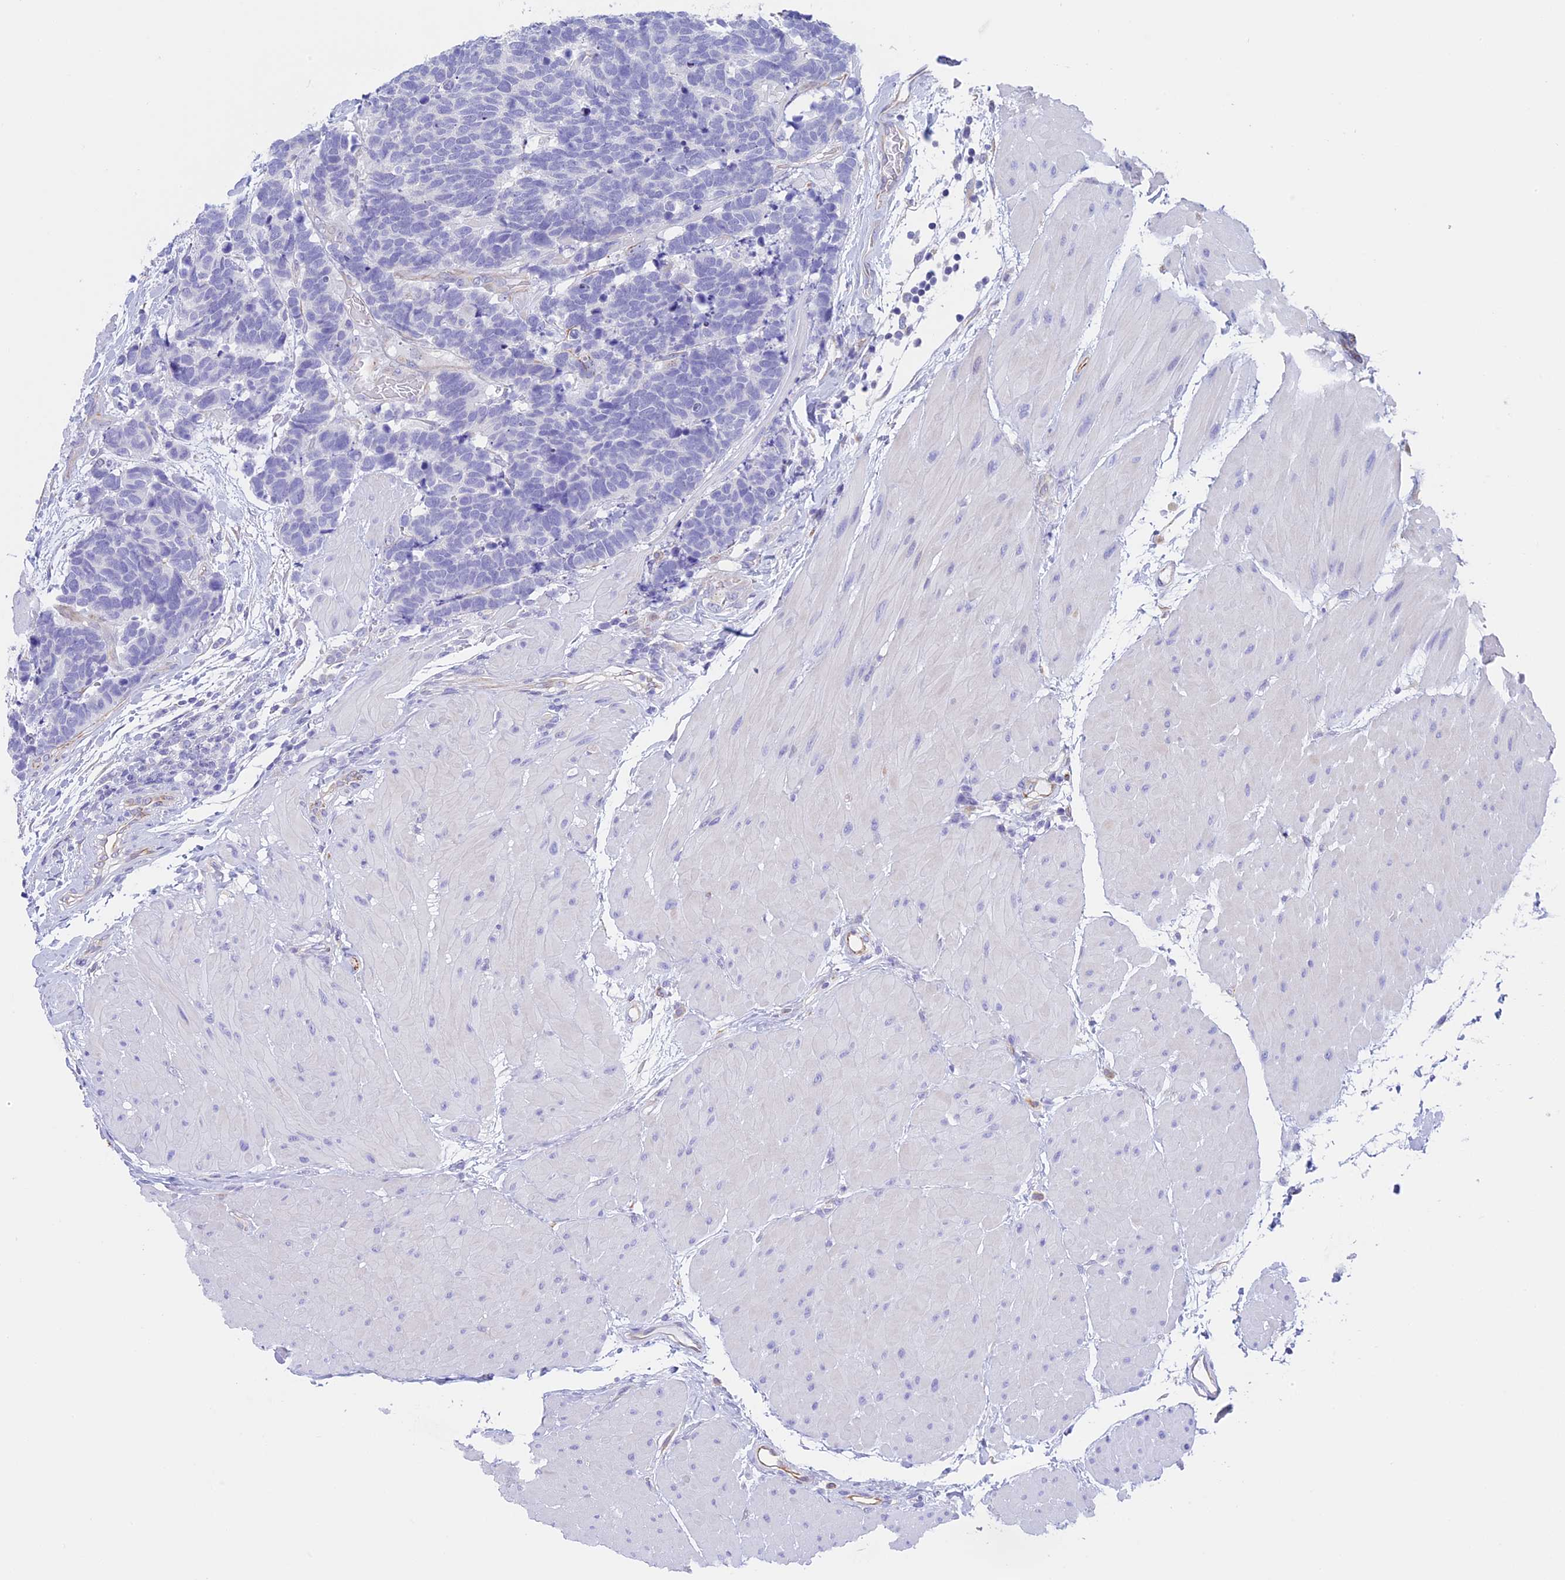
{"staining": {"intensity": "negative", "quantity": "none", "location": "none"}, "tissue": "carcinoid", "cell_type": "Tumor cells", "image_type": "cancer", "snomed": [{"axis": "morphology", "description": "Carcinoma, NOS"}, {"axis": "morphology", "description": "Carcinoid, malignant, NOS"}, {"axis": "topography", "description": "Urinary bladder"}], "caption": "A photomicrograph of carcinoid (malignant) stained for a protein demonstrates no brown staining in tumor cells.", "gene": "TACSTD2", "patient": {"sex": "male", "age": 57}}